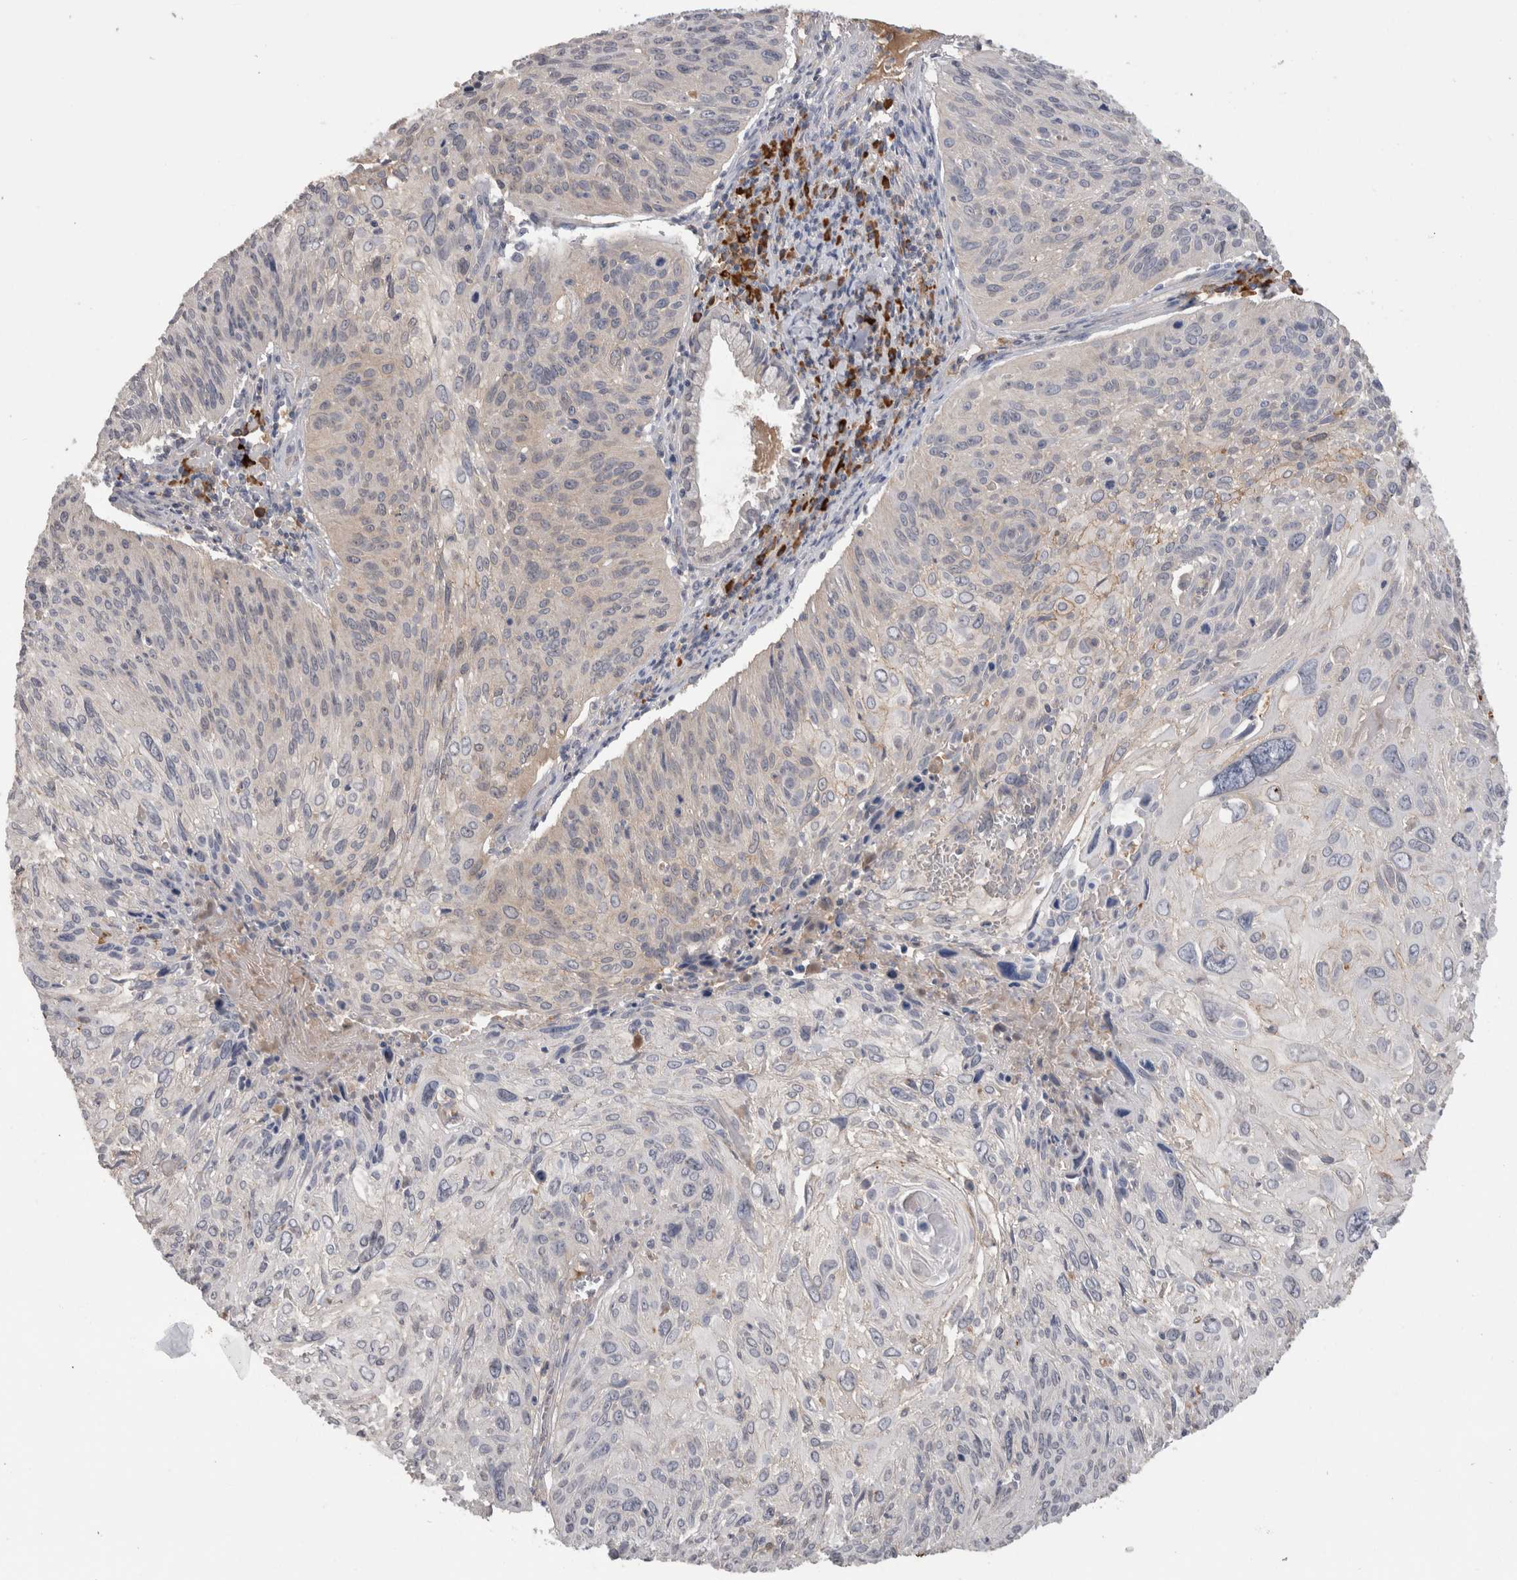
{"staining": {"intensity": "negative", "quantity": "none", "location": "none"}, "tissue": "cervical cancer", "cell_type": "Tumor cells", "image_type": "cancer", "snomed": [{"axis": "morphology", "description": "Squamous cell carcinoma, NOS"}, {"axis": "topography", "description": "Cervix"}], "caption": "The micrograph exhibits no significant expression in tumor cells of cervical cancer (squamous cell carcinoma). (DAB IHC, high magnification).", "gene": "PPP3CC", "patient": {"sex": "female", "age": 51}}